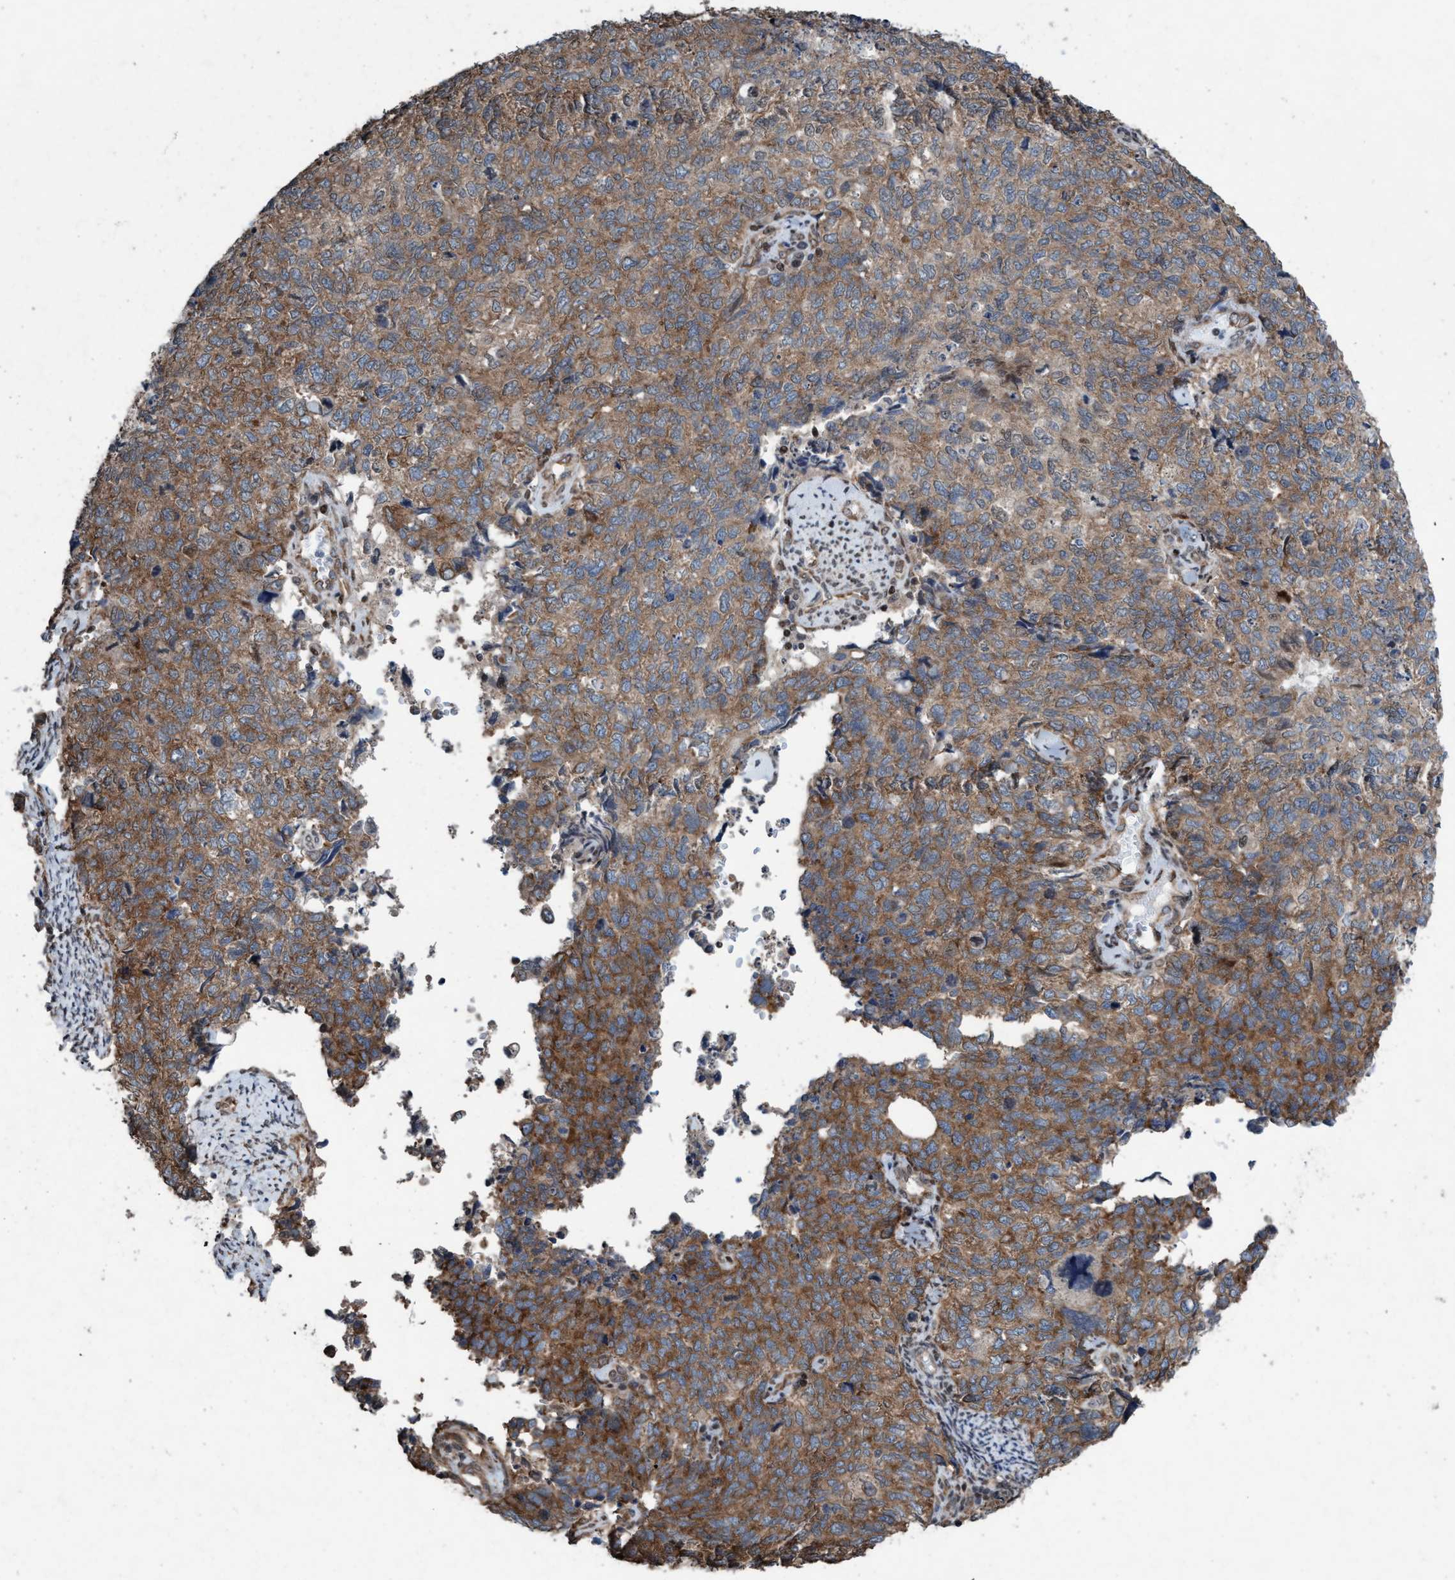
{"staining": {"intensity": "moderate", "quantity": ">75%", "location": "cytoplasmic/membranous"}, "tissue": "cervical cancer", "cell_type": "Tumor cells", "image_type": "cancer", "snomed": [{"axis": "morphology", "description": "Squamous cell carcinoma, NOS"}, {"axis": "topography", "description": "Cervix"}], "caption": "This is an image of immunohistochemistry staining of cervical cancer, which shows moderate expression in the cytoplasmic/membranous of tumor cells.", "gene": "METAP2", "patient": {"sex": "female", "age": 63}}